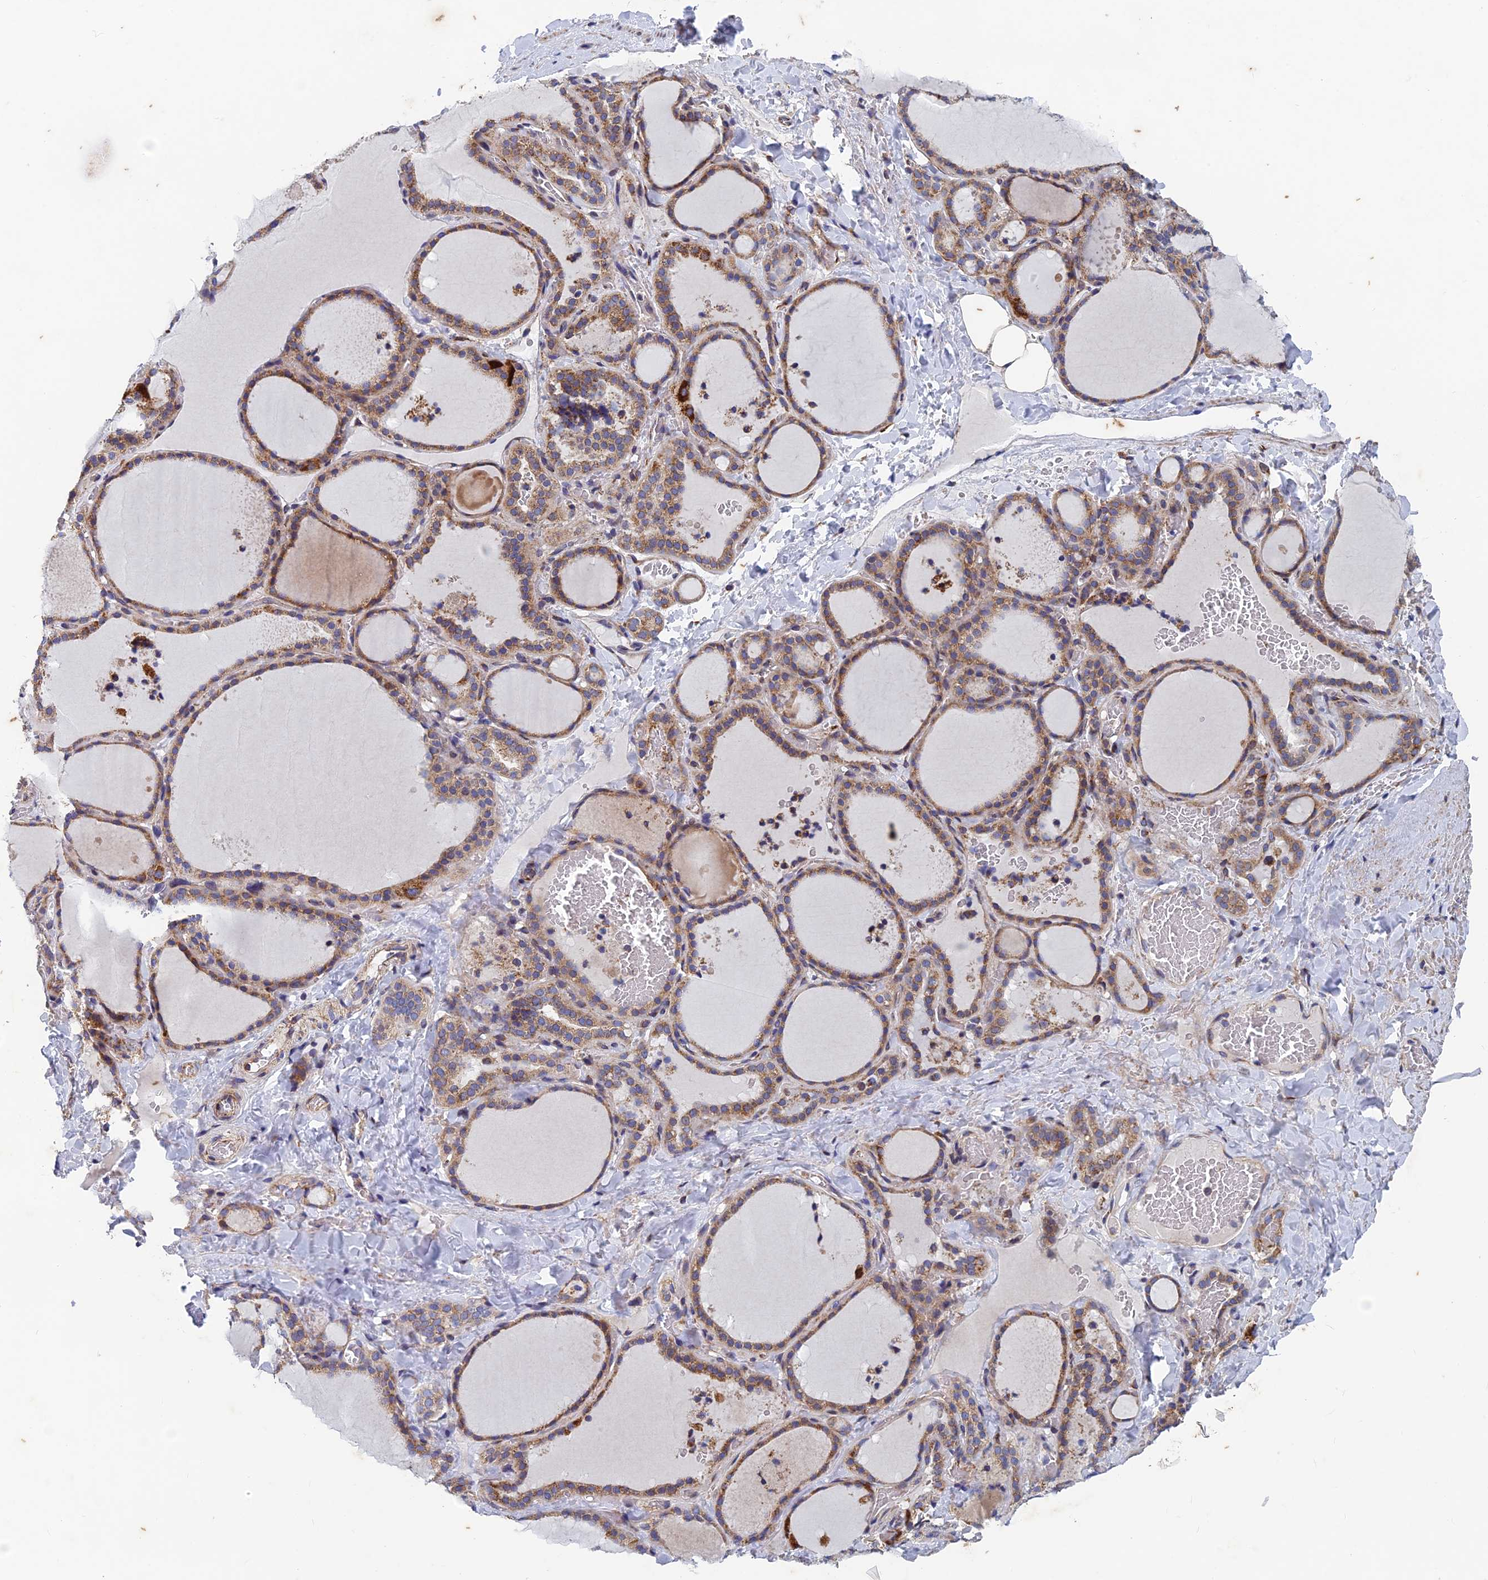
{"staining": {"intensity": "moderate", "quantity": ">75%", "location": "cytoplasmic/membranous"}, "tissue": "thyroid gland", "cell_type": "Glandular cells", "image_type": "normal", "snomed": [{"axis": "morphology", "description": "Normal tissue, NOS"}, {"axis": "topography", "description": "Thyroid gland"}], "caption": "A photomicrograph of thyroid gland stained for a protein reveals moderate cytoplasmic/membranous brown staining in glandular cells. The staining is performed using DAB brown chromogen to label protein expression. The nuclei are counter-stained blue using hematoxylin.", "gene": "AP4S1", "patient": {"sex": "female", "age": 22}}